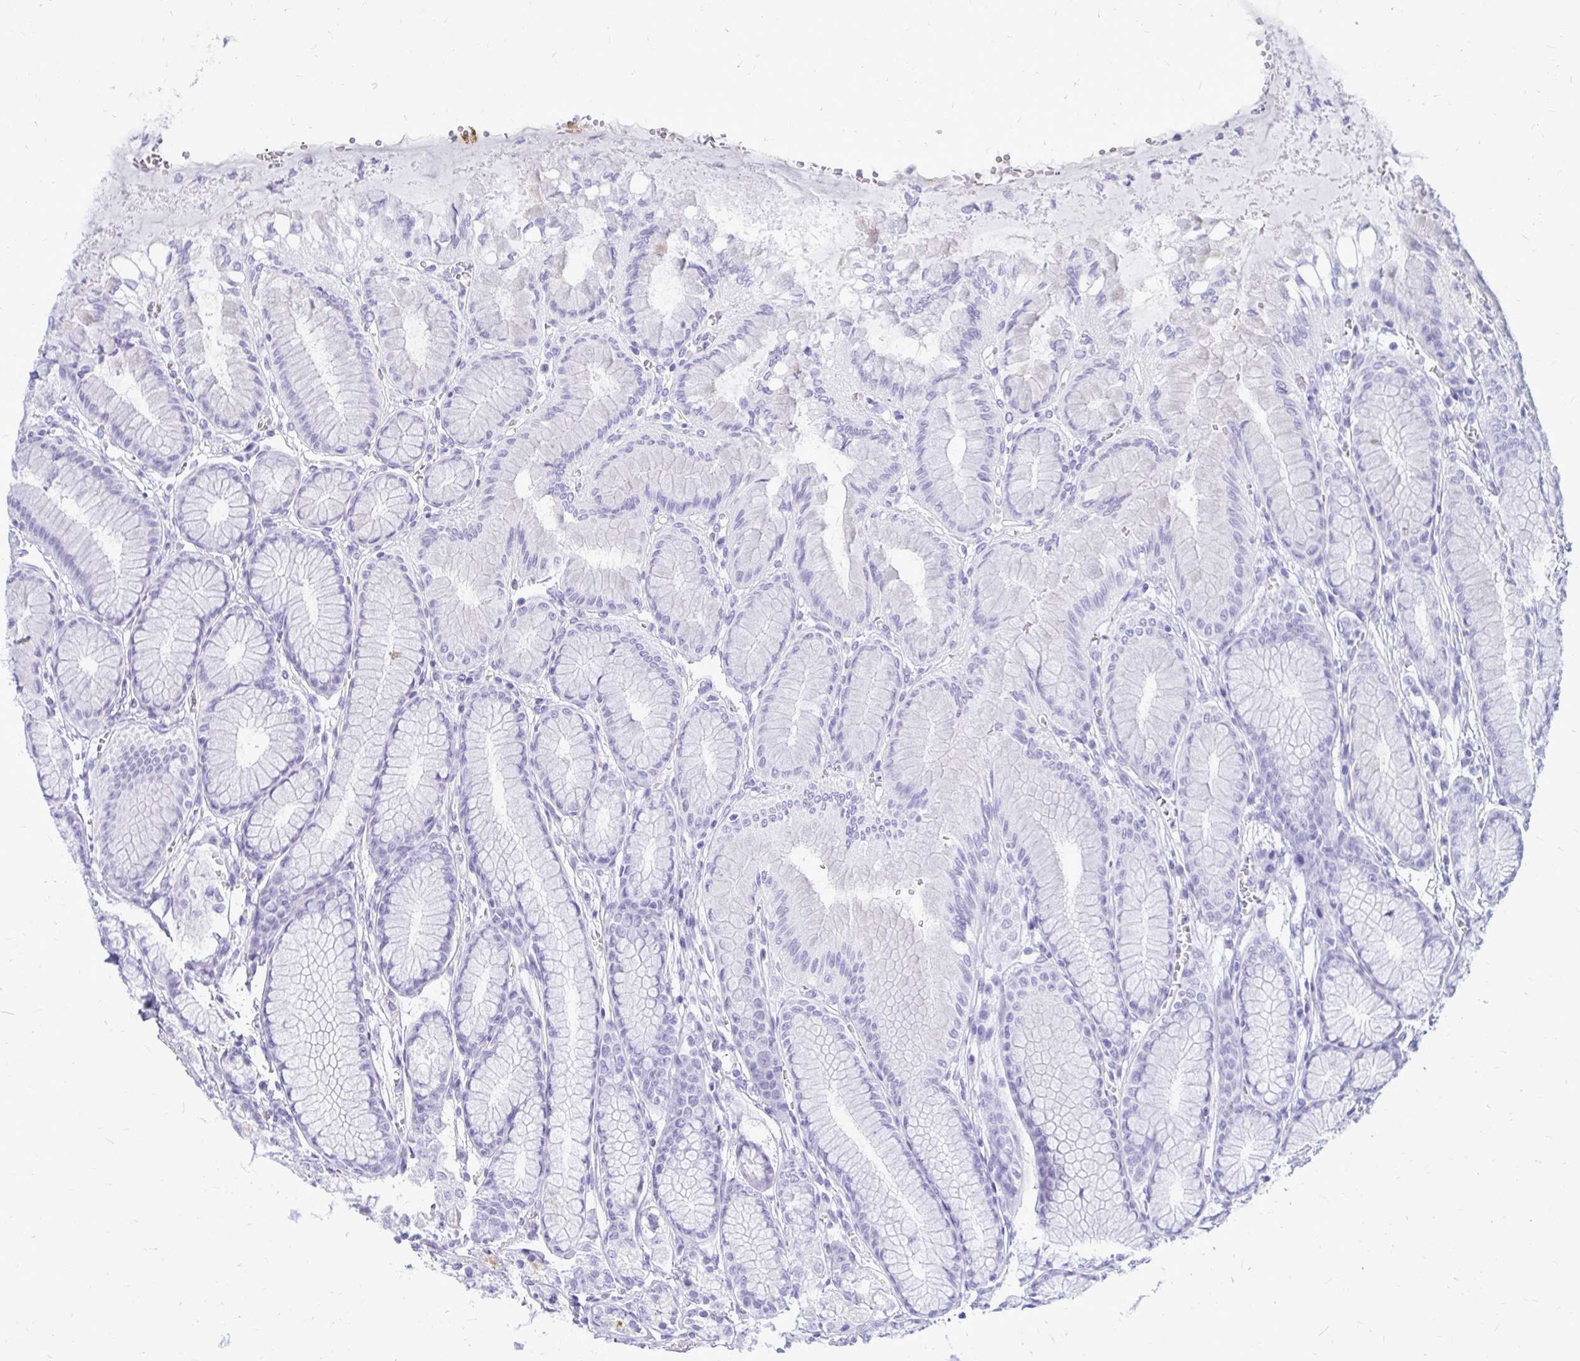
{"staining": {"intensity": "moderate", "quantity": "<25%", "location": "cytoplasmic/membranous"}, "tissue": "stomach", "cell_type": "Glandular cells", "image_type": "normal", "snomed": [{"axis": "morphology", "description": "Normal tissue, NOS"}, {"axis": "topography", "description": "Stomach"}, {"axis": "topography", "description": "Stomach, lower"}], "caption": "Protein staining exhibits moderate cytoplasmic/membranous staining in about <25% of glandular cells in benign stomach.", "gene": "OR10R2", "patient": {"sex": "male", "age": 76}}